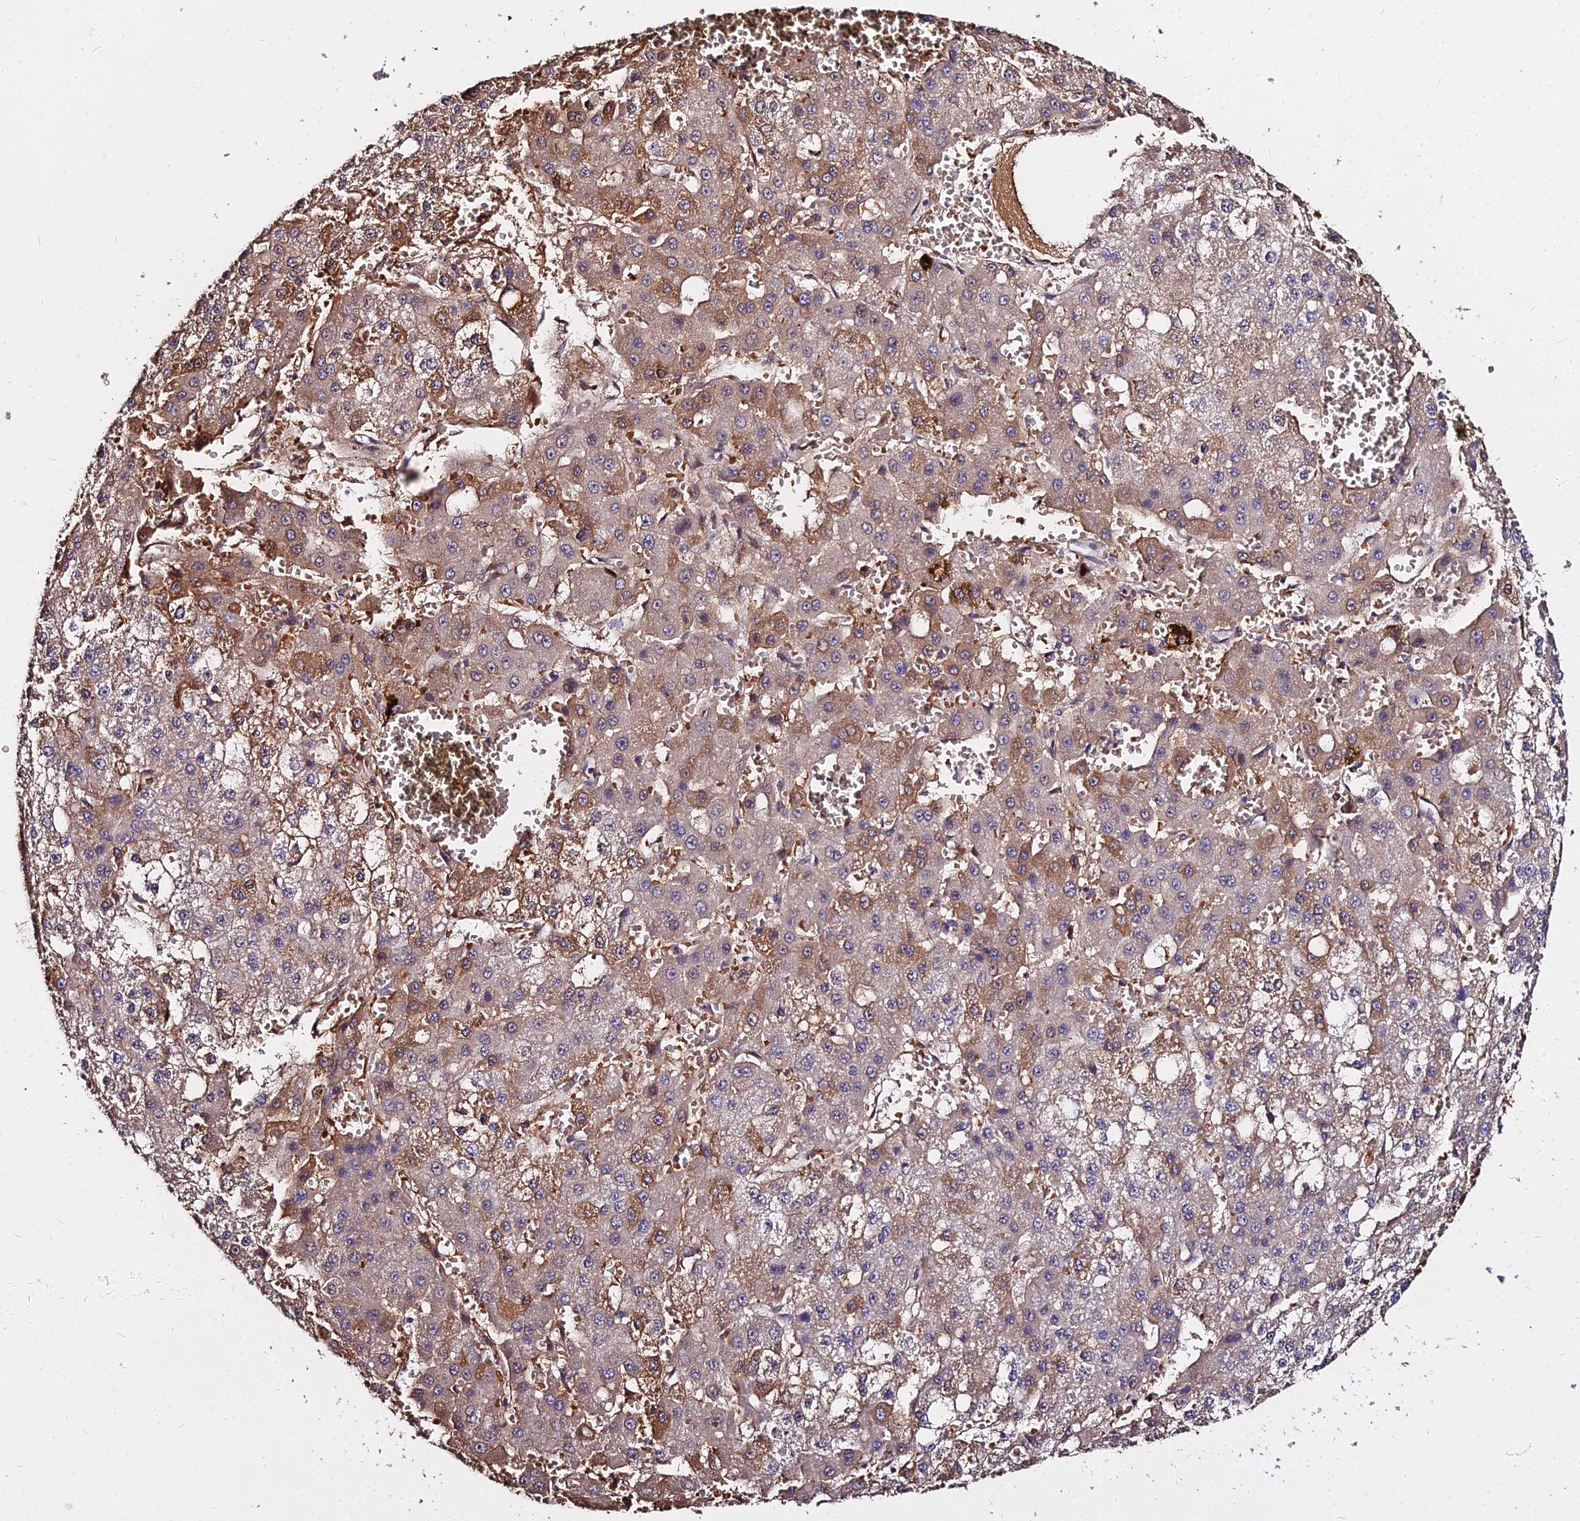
{"staining": {"intensity": "moderate", "quantity": "25%-75%", "location": "cytoplasmic/membranous"}, "tissue": "liver cancer", "cell_type": "Tumor cells", "image_type": "cancer", "snomed": [{"axis": "morphology", "description": "Carcinoma, Hepatocellular, NOS"}, {"axis": "topography", "description": "Liver"}], "caption": "Moderate cytoplasmic/membranous positivity for a protein is identified in approximately 25%-75% of tumor cells of hepatocellular carcinoma (liver) using IHC.", "gene": "ZDBF2", "patient": {"sex": "male", "age": 47}}